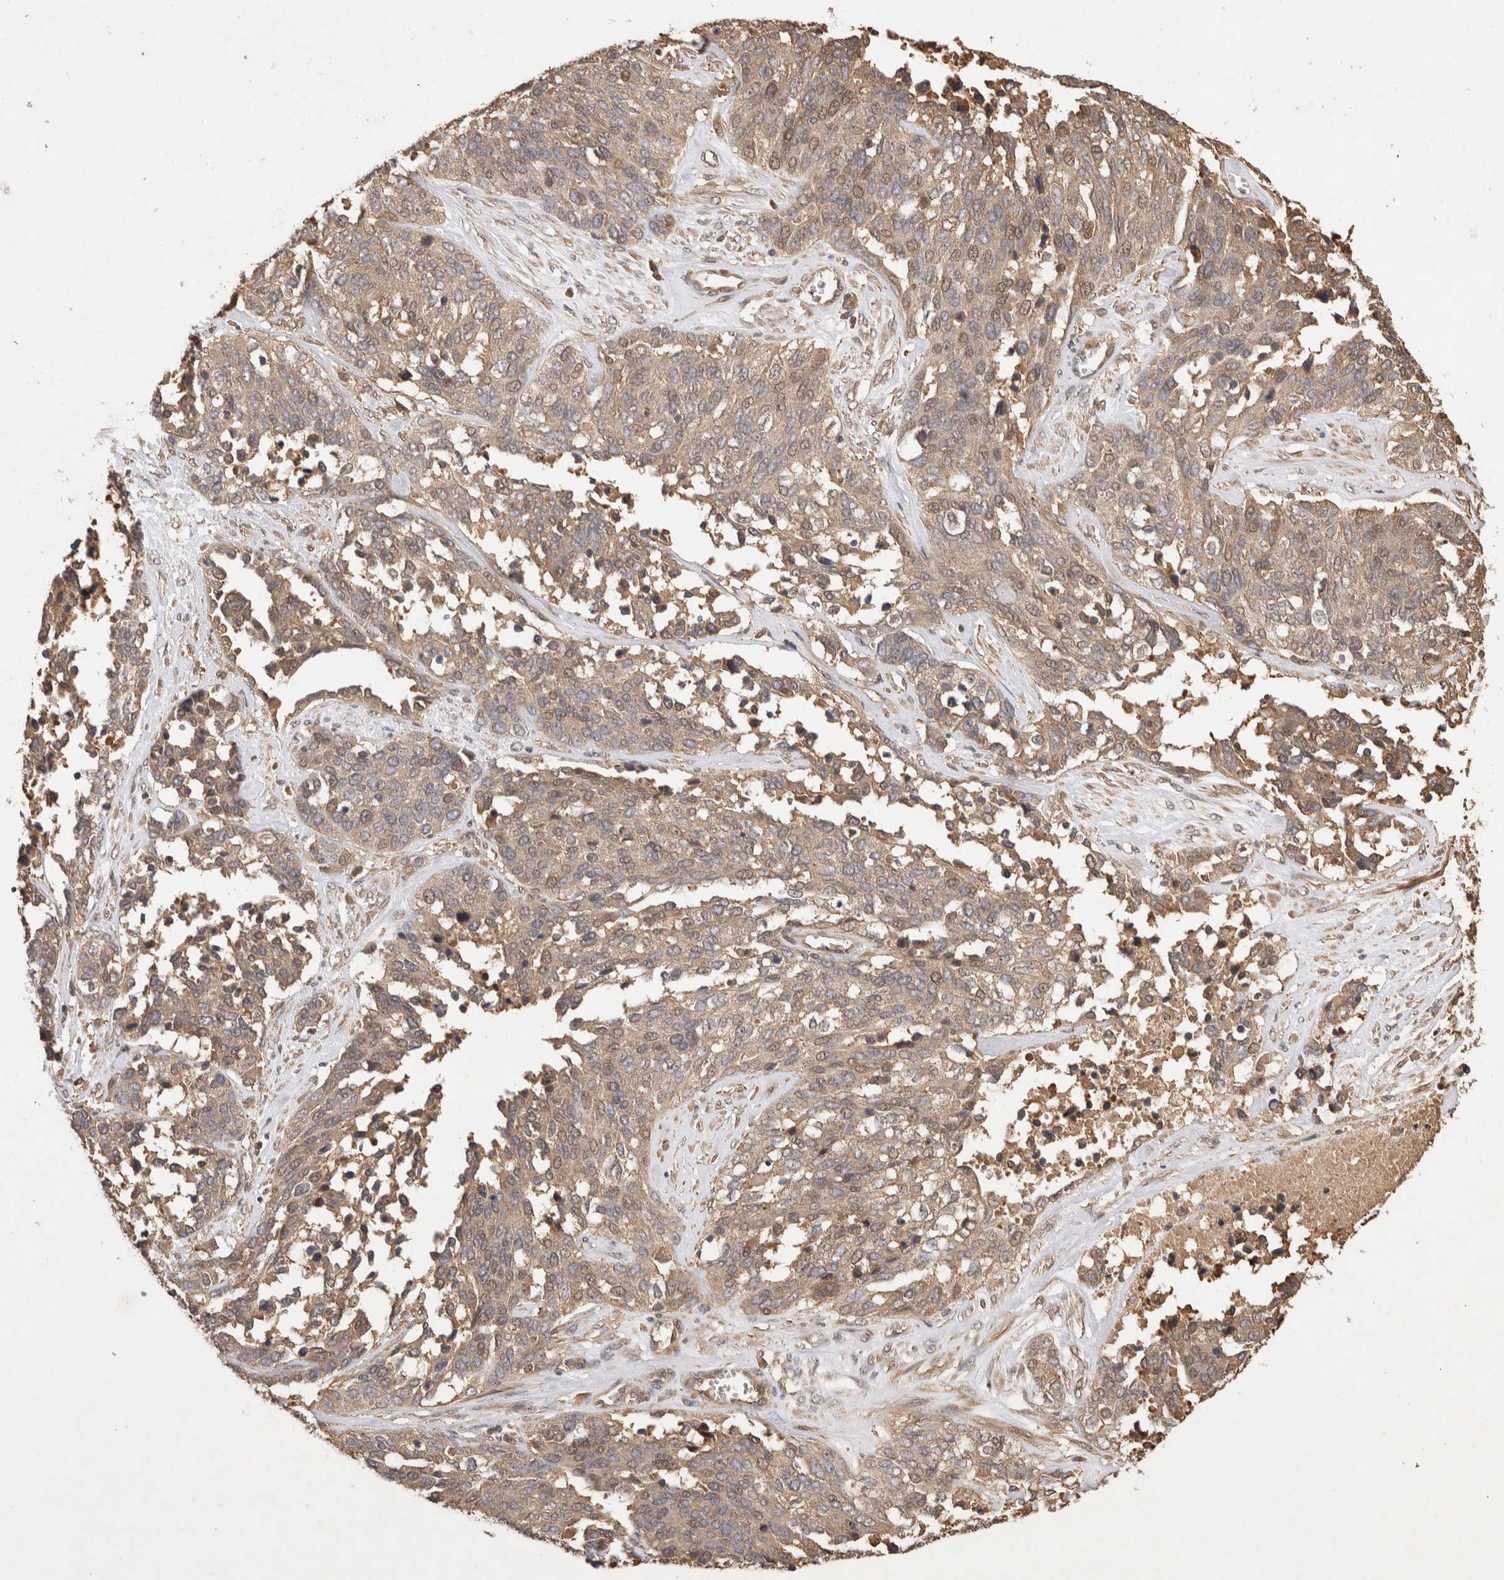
{"staining": {"intensity": "weak", "quantity": ">75%", "location": "cytoplasmic/membranous,nuclear"}, "tissue": "ovarian cancer", "cell_type": "Tumor cells", "image_type": "cancer", "snomed": [{"axis": "morphology", "description": "Cystadenocarcinoma, serous, NOS"}, {"axis": "topography", "description": "Ovary"}], "caption": "Weak cytoplasmic/membranous and nuclear protein positivity is seen in approximately >75% of tumor cells in ovarian serous cystadenocarcinoma.", "gene": "NSMAF", "patient": {"sex": "female", "age": 44}}